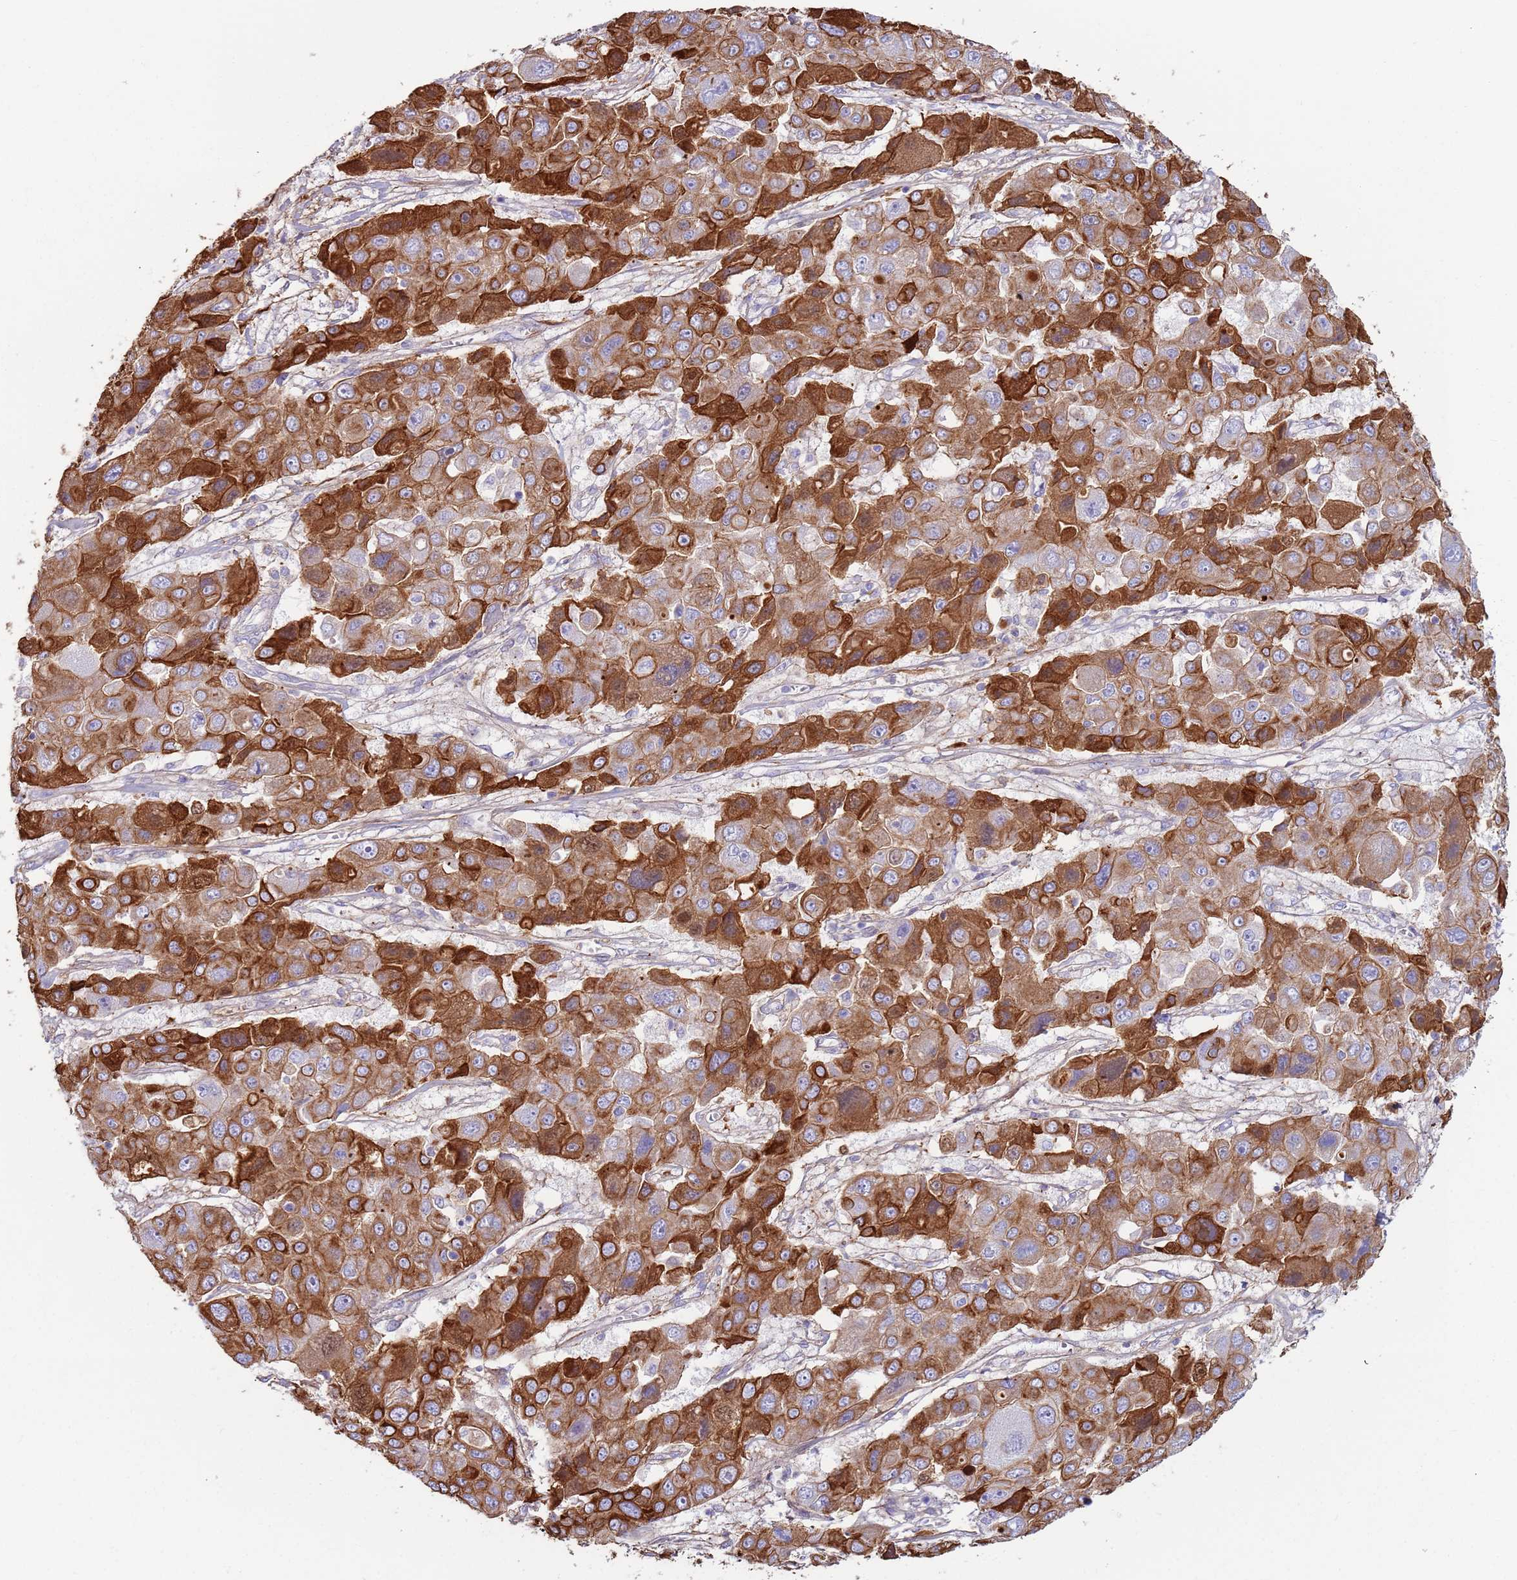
{"staining": {"intensity": "strong", "quantity": ">75%", "location": "cytoplasmic/membranous"}, "tissue": "liver cancer", "cell_type": "Tumor cells", "image_type": "cancer", "snomed": [{"axis": "morphology", "description": "Cholangiocarcinoma"}, {"axis": "topography", "description": "Liver"}], "caption": "This is a micrograph of immunohistochemistry (IHC) staining of liver cholangiocarcinoma, which shows strong positivity in the cytoplasmic/membranous of tumor cells.", "gene": "CYSLTR2", "patient": {"sex": "male", "age": 67}}